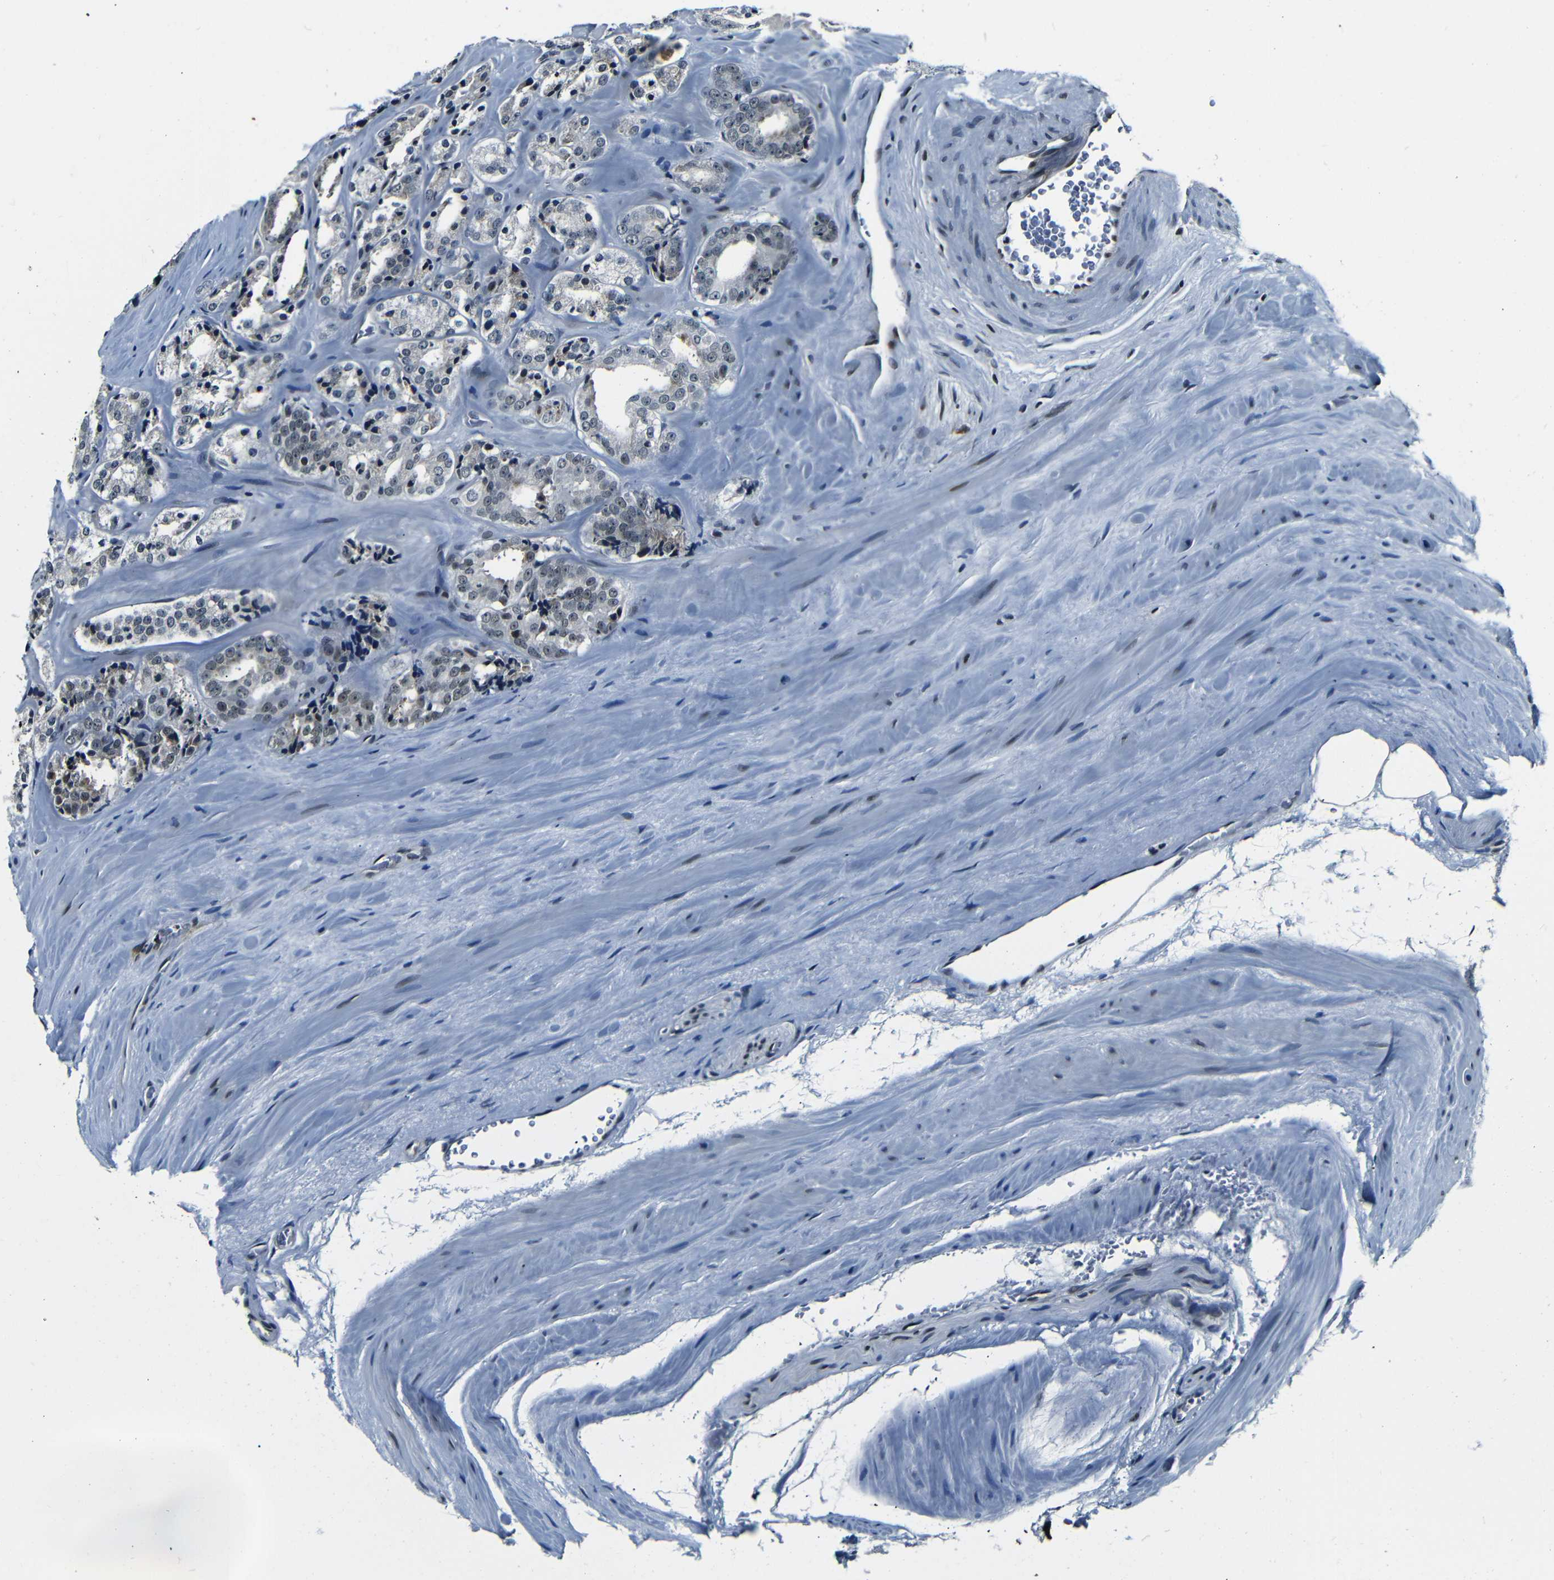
{"staining": {"intensity": "weak", "quantity": "<25%", "location": "nuclear"}, "tissue": "prostate cancer", "cell_type": "Tumor cells", "image_type": "cancer", "snomed": [{"axis": "morphology", "description": "Adenocarcinoma, High grade"}, {"axis": "topography", "description": "Prostate"}], "caption": "Tumor cells show no significant protein staining in adenocarcinoma (high-grade) (prostate).", "gene": "NCBP3", "patient": {"sex": "male", "age": 60}}